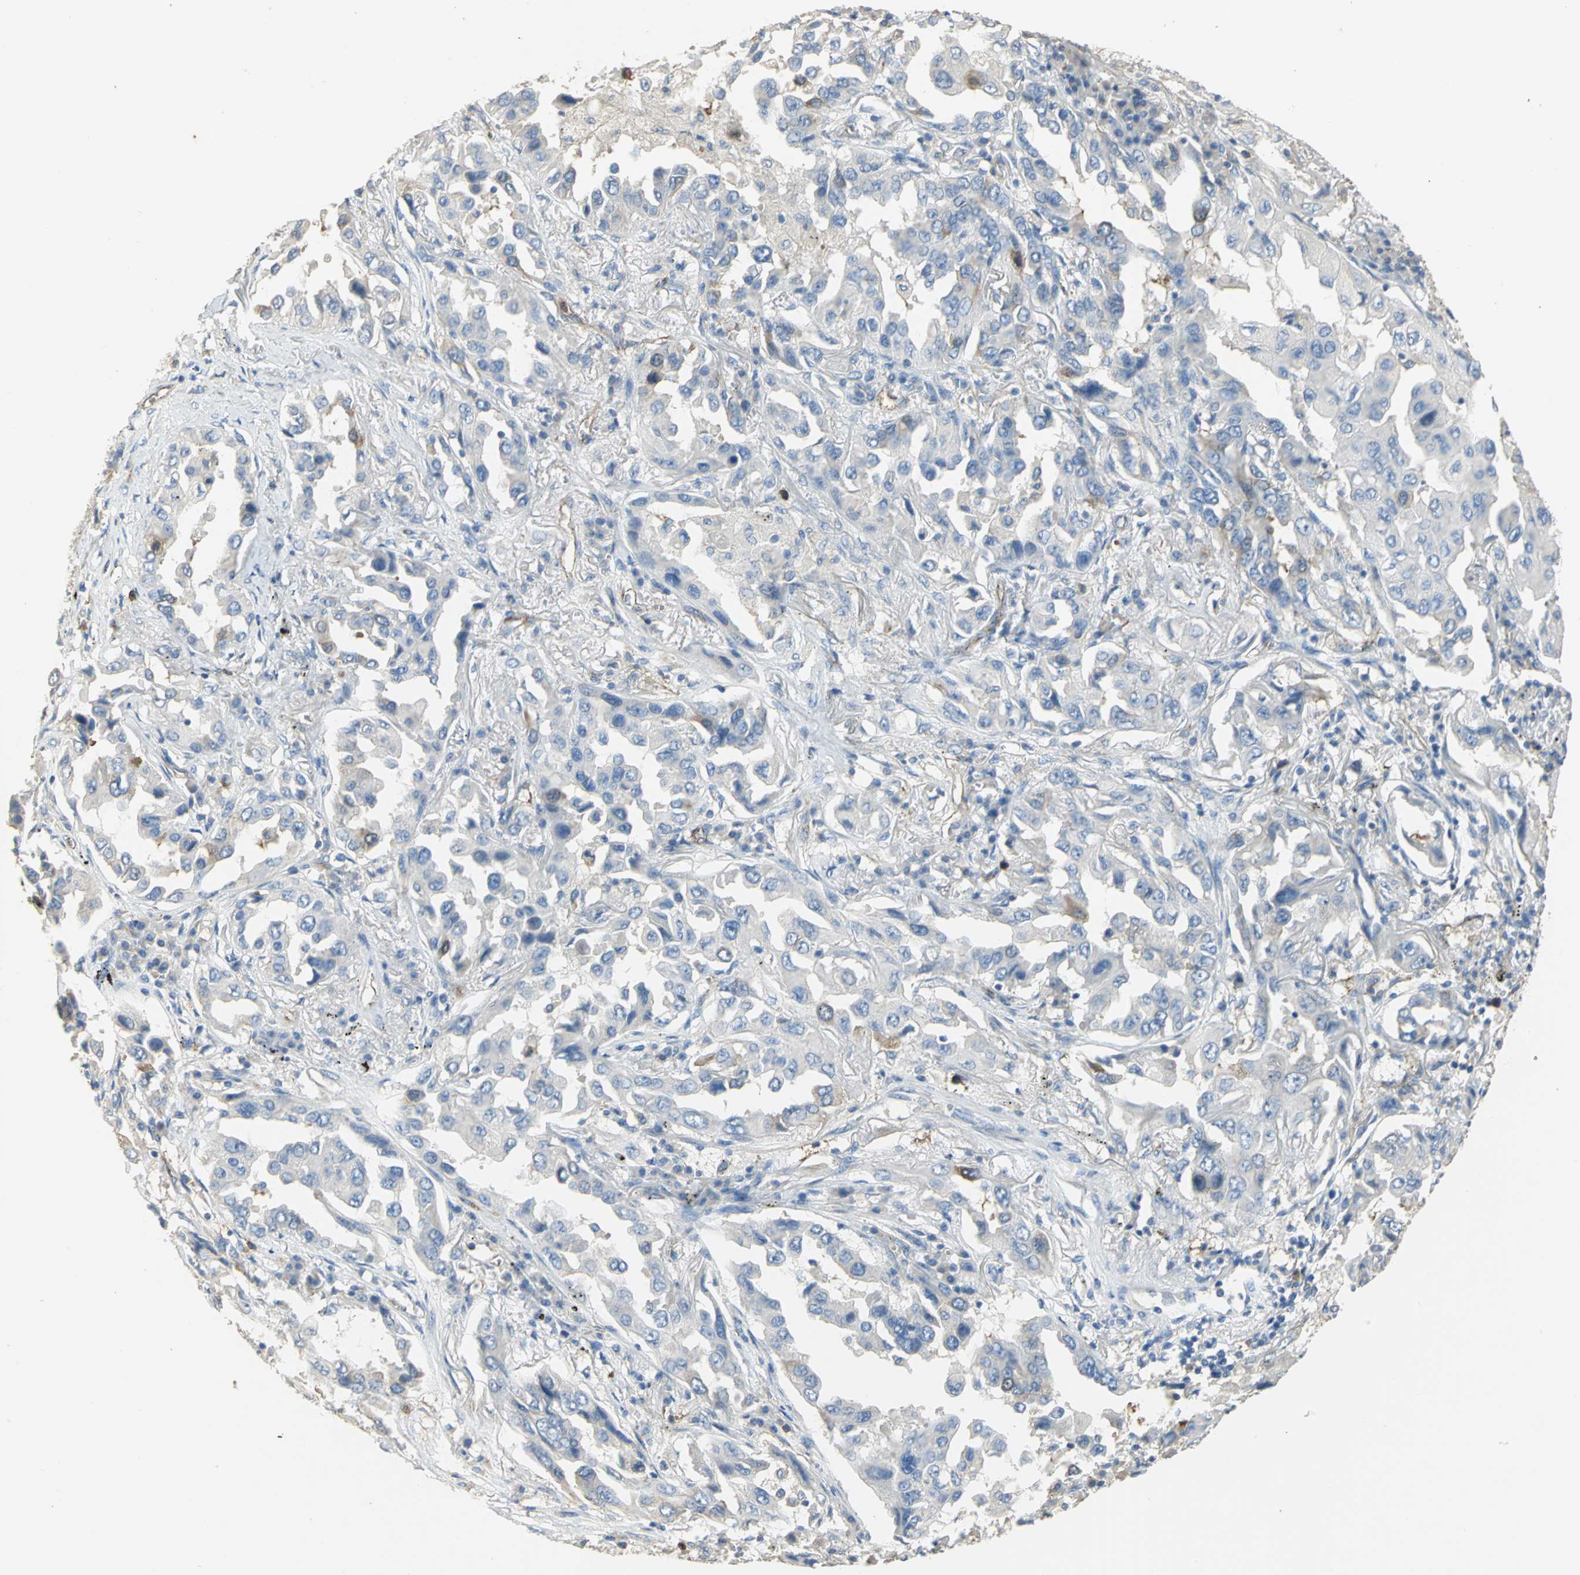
{"staining": {"intensity": "strong", "quantity": "<25%", "location": "cytoplasmic/membranous"}, "tissue": "lung cancer", "cell_type": "Tumor cells", "image_type": "cancer", "snomed": [{"axis": "morphology", "description": "Adenocarcinoma, NOS"}, {"axis": "topography", "description": "Lung"}], "caption": "High-power microscopy captured an immunohistochemistry (IHC) photomicrograph of lung adenocarcinoma, revealing strong cytoplasmic/membranous staining in approximately <25% of tumor cells. (DAB (3,3'-diaminobenzidine) IHC with brightfield microscopy, high magnification).", "gene": "DLGAP5", "patient": {"sex": "female", "age": 65}}